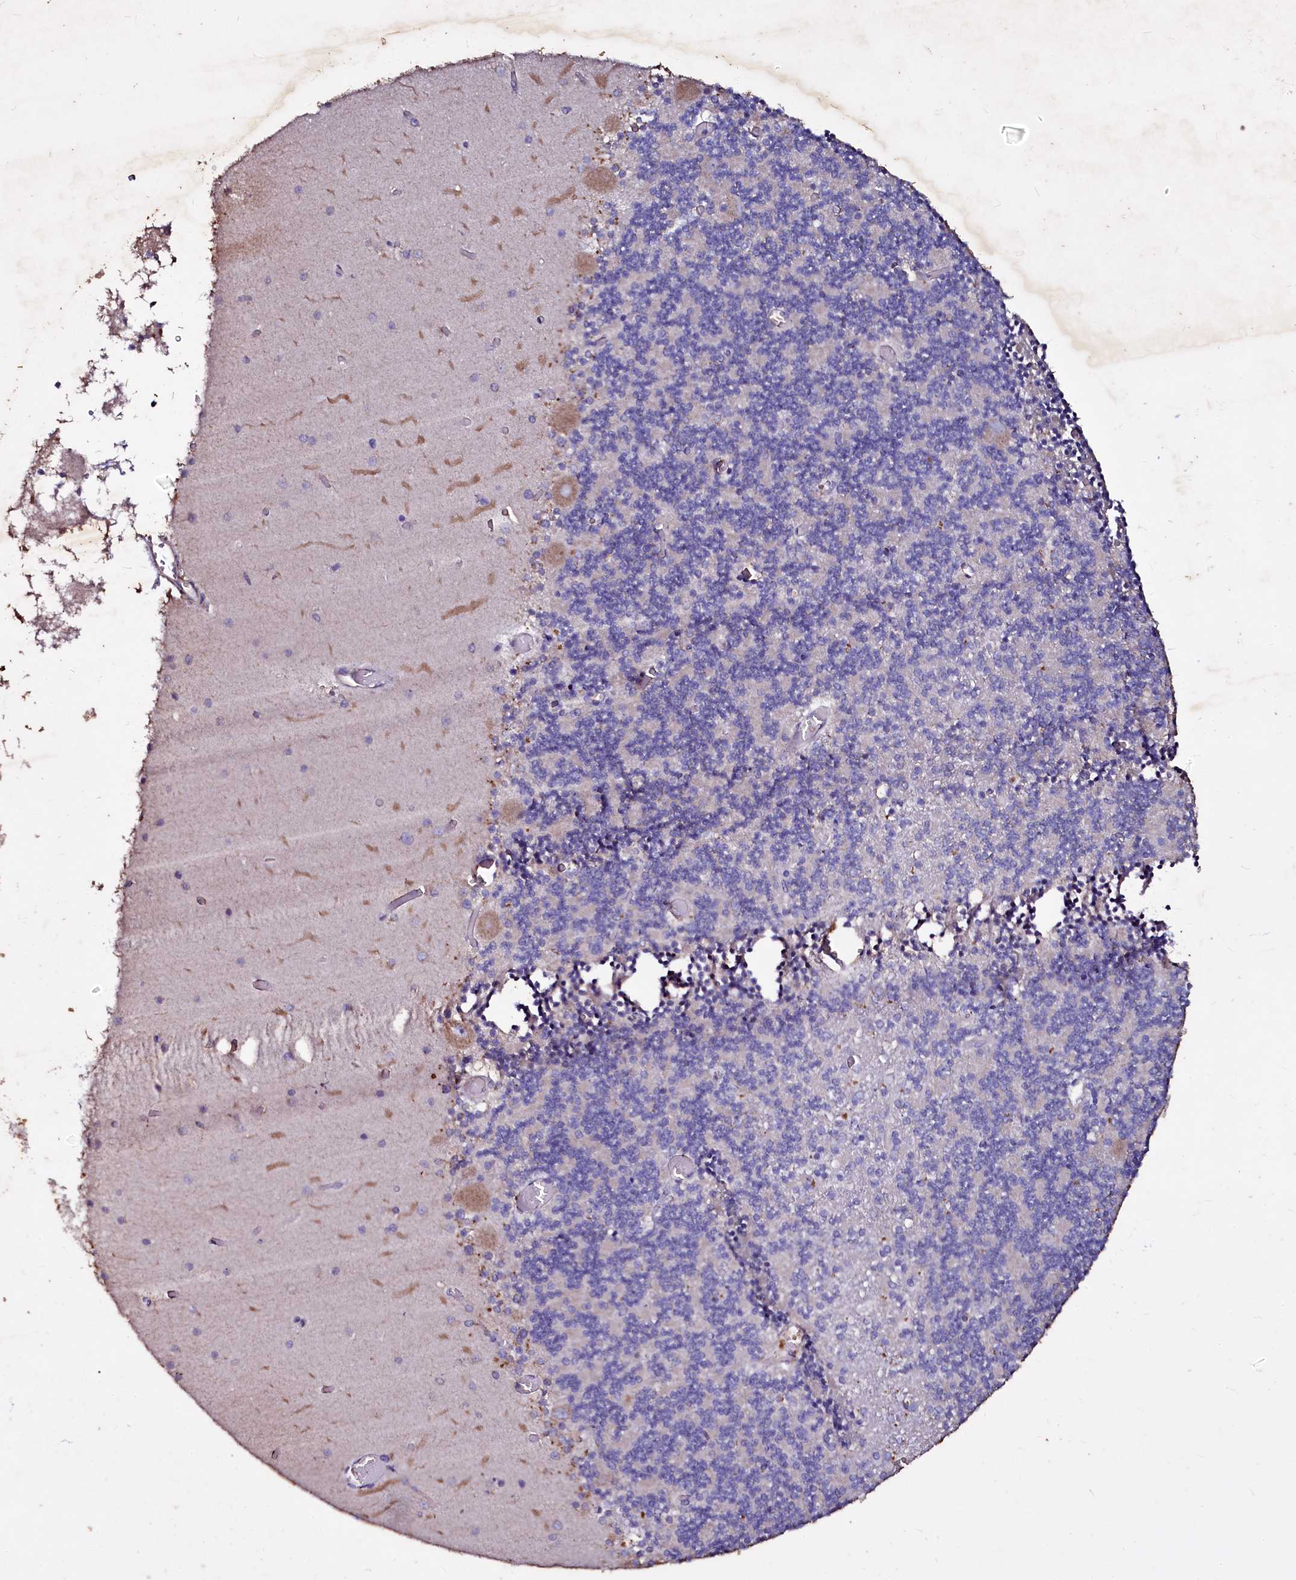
{"staining": {"intensity": "negative", "quantity": "none", "location": "none"}, "tissue": "cerebellum", "cell_type": "Cells in granular layer", "image_type": "normal", "snomed": [{"axis": "morphology", "description": "Normal tissue, NOS"}, {"axis": "topography", "description": "Cerebellum"}], "caption": "This is a photomicrograph of IHC staining of normal cerebellum, which shows no expression in cells in granular layer.", "gene": "SELENOT", "patient": {"sex": "female", "age": 28}}